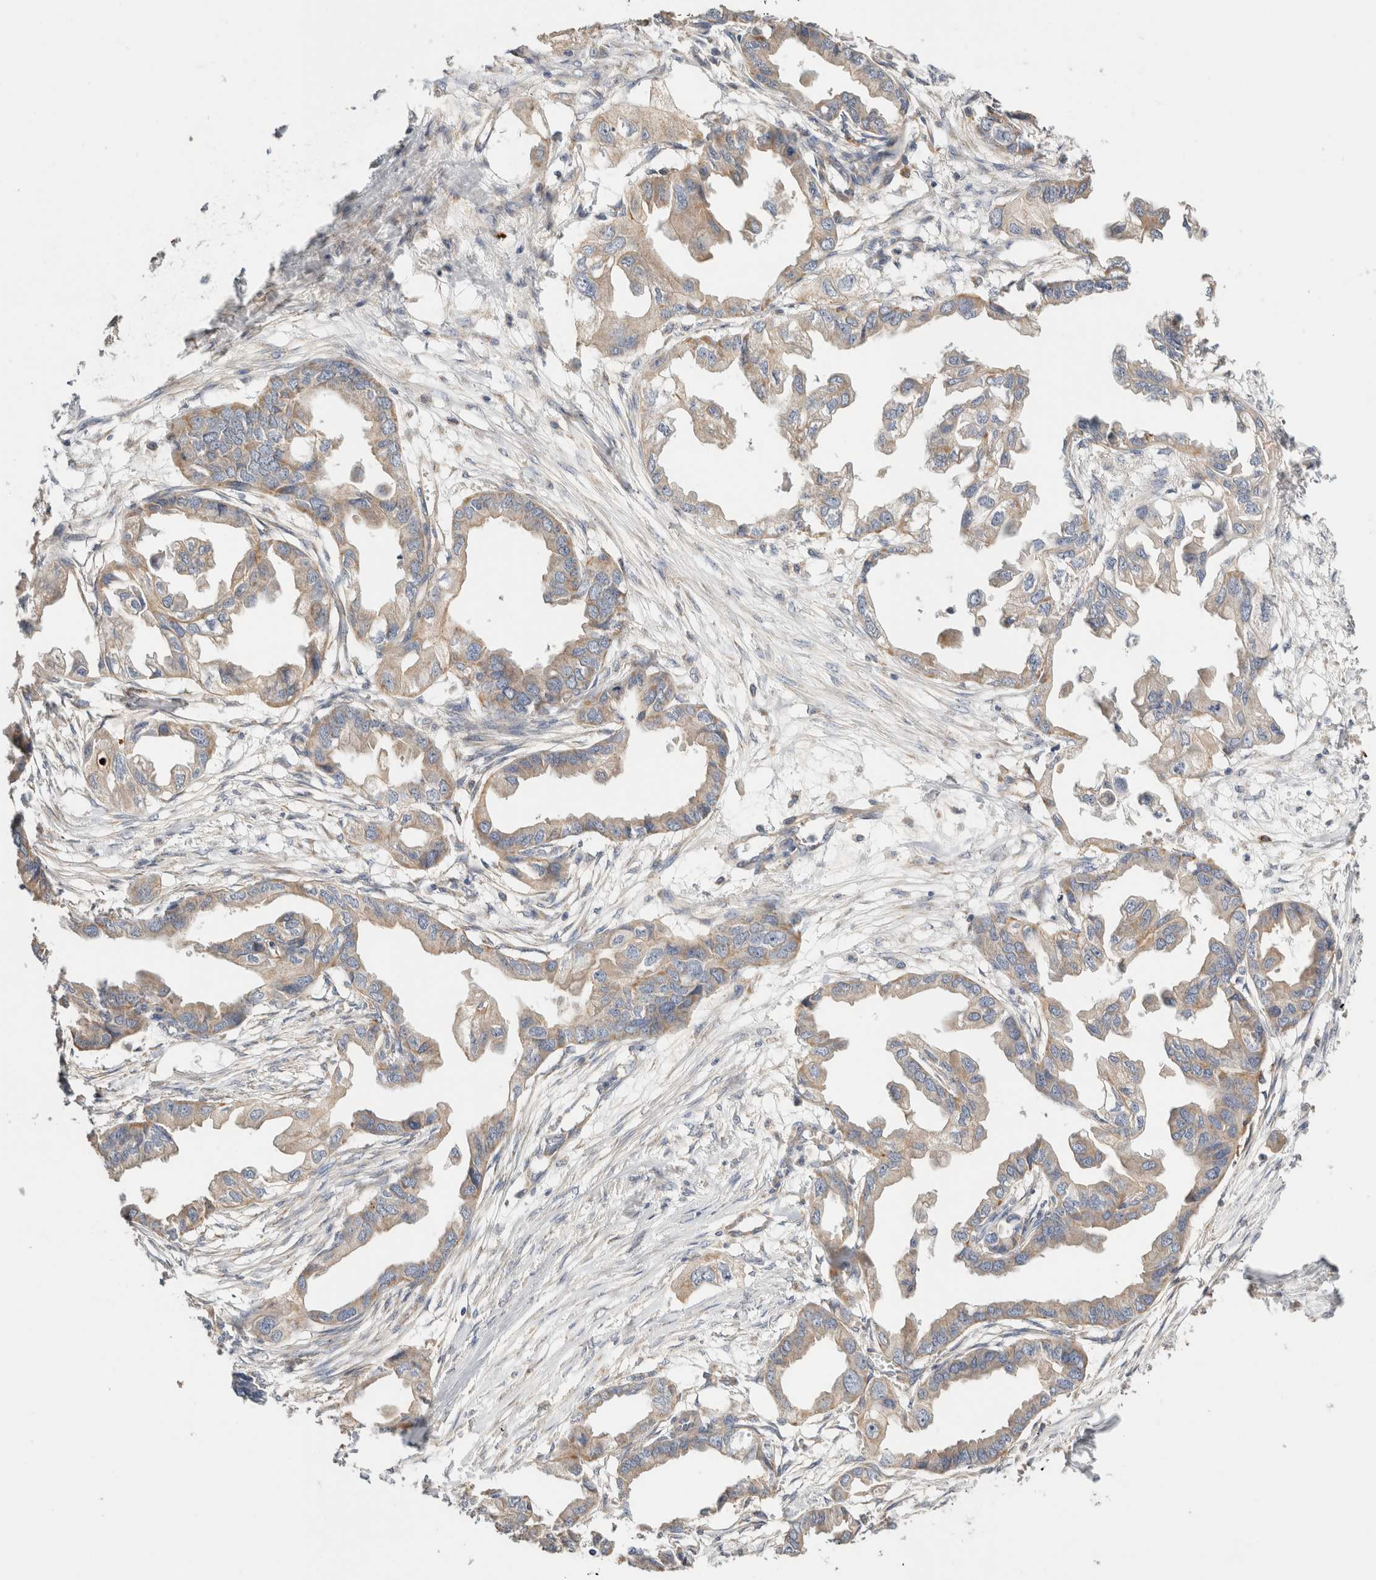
{"staining": {"intensity": "weak", "quantity": "25%-75%", "location": "cytoplasmic/membranous"}, "tissue": "endometrial cancer", "cell_type": "Tumor cells", "image_type": "cancer", "snomed": [{"axis": "morphology", "description": "Adenocarcinoma, NOS"}, {"axis": "morphology", "description": "Adenocarcinoma, metastatic, NOS"}, {"axis": "topography", "description": "Adipose tissue"}, {"axis": "topography", "description": "Endometrium"}], "caption": "An image of adenocarcinoma (endometrial) stained for a protein demonstrates weak cytoplasmic/membranous brown staining in tumor cells.", "gene": "B3GNTL1", "patient": {"sex": "female", "age": 67}}